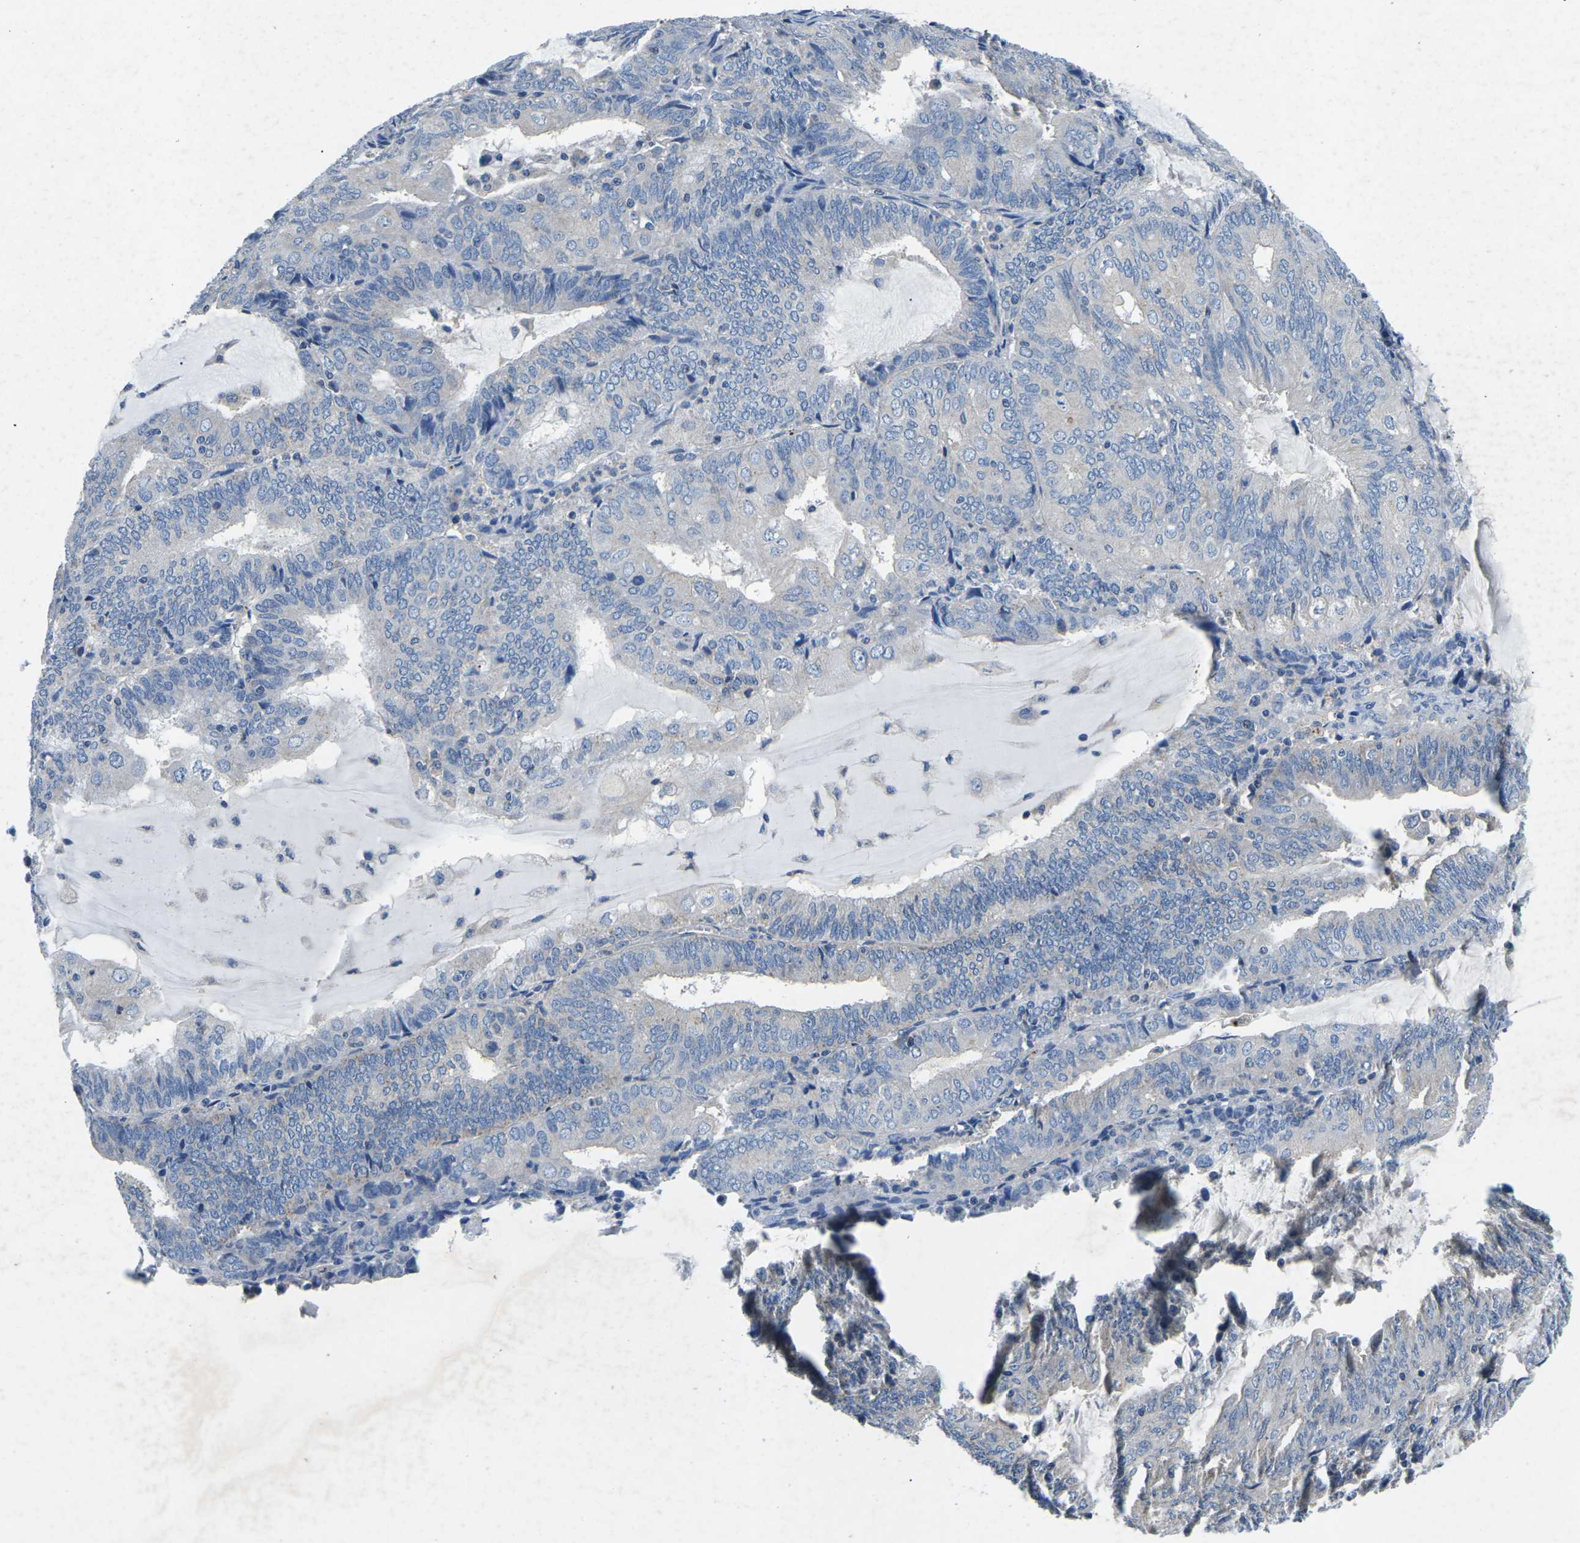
{"staining": {"intensity": "negative", "quantity": "none", "location": "none"}, "tissue": "endometrial cancer", "cell_type": "Tumor cells", "image_type": "cancer", "snomed": [{"axis": "morphology", "description": "Adenocarcinoma, NOS"}, {"axis": "topography", "description": "Endometrium"}], "caption": "Endometrial adenocarcinoma was stained to show a protein in brown. There is no significant expression in tumor cells.", "gene": "PDCD6IP", "patient": {"sex": "female", "age": 81}}